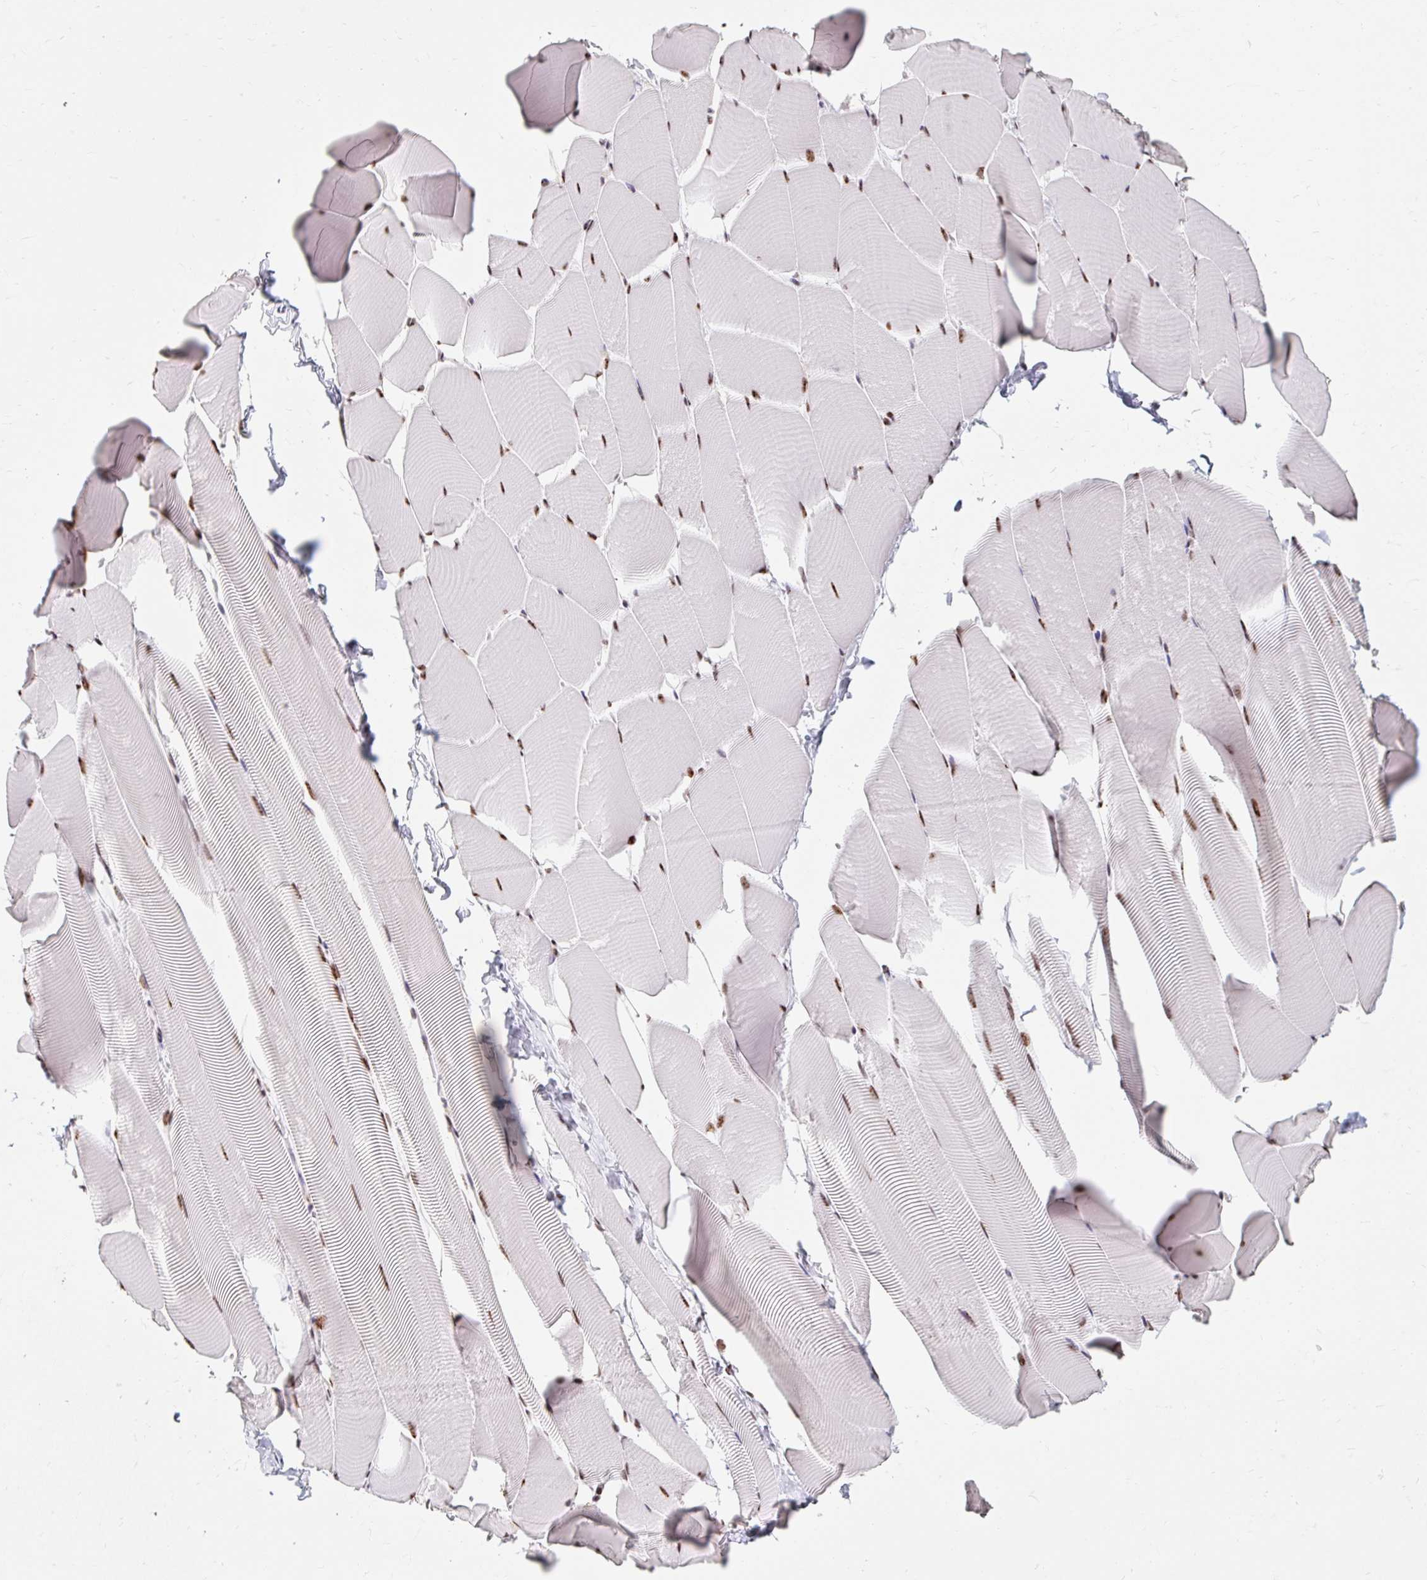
{"staining": {"intensity": "strong", "quantity": ">75%", "location": "nuclear"}, "tissue": "skeletal muscle", "cell_type": "Myocytes", "image_type": "normal", "snomed": [{"axis": "morphology", "description": "Normal tissue, NOS"}, {"axis": "topography", "description": "Skeletal muscle"}], "caption": "Protein analysis of benign skeletal muscle reveals strong nuclear staining in approximately >75% of myocytes. The staining was performed using DAB, with brown indicating positive protein expression. Nuclei are stained blue with hematoxylin.", "gene": "SRSF10", "patient": {"sex": "male", "age": 25}}